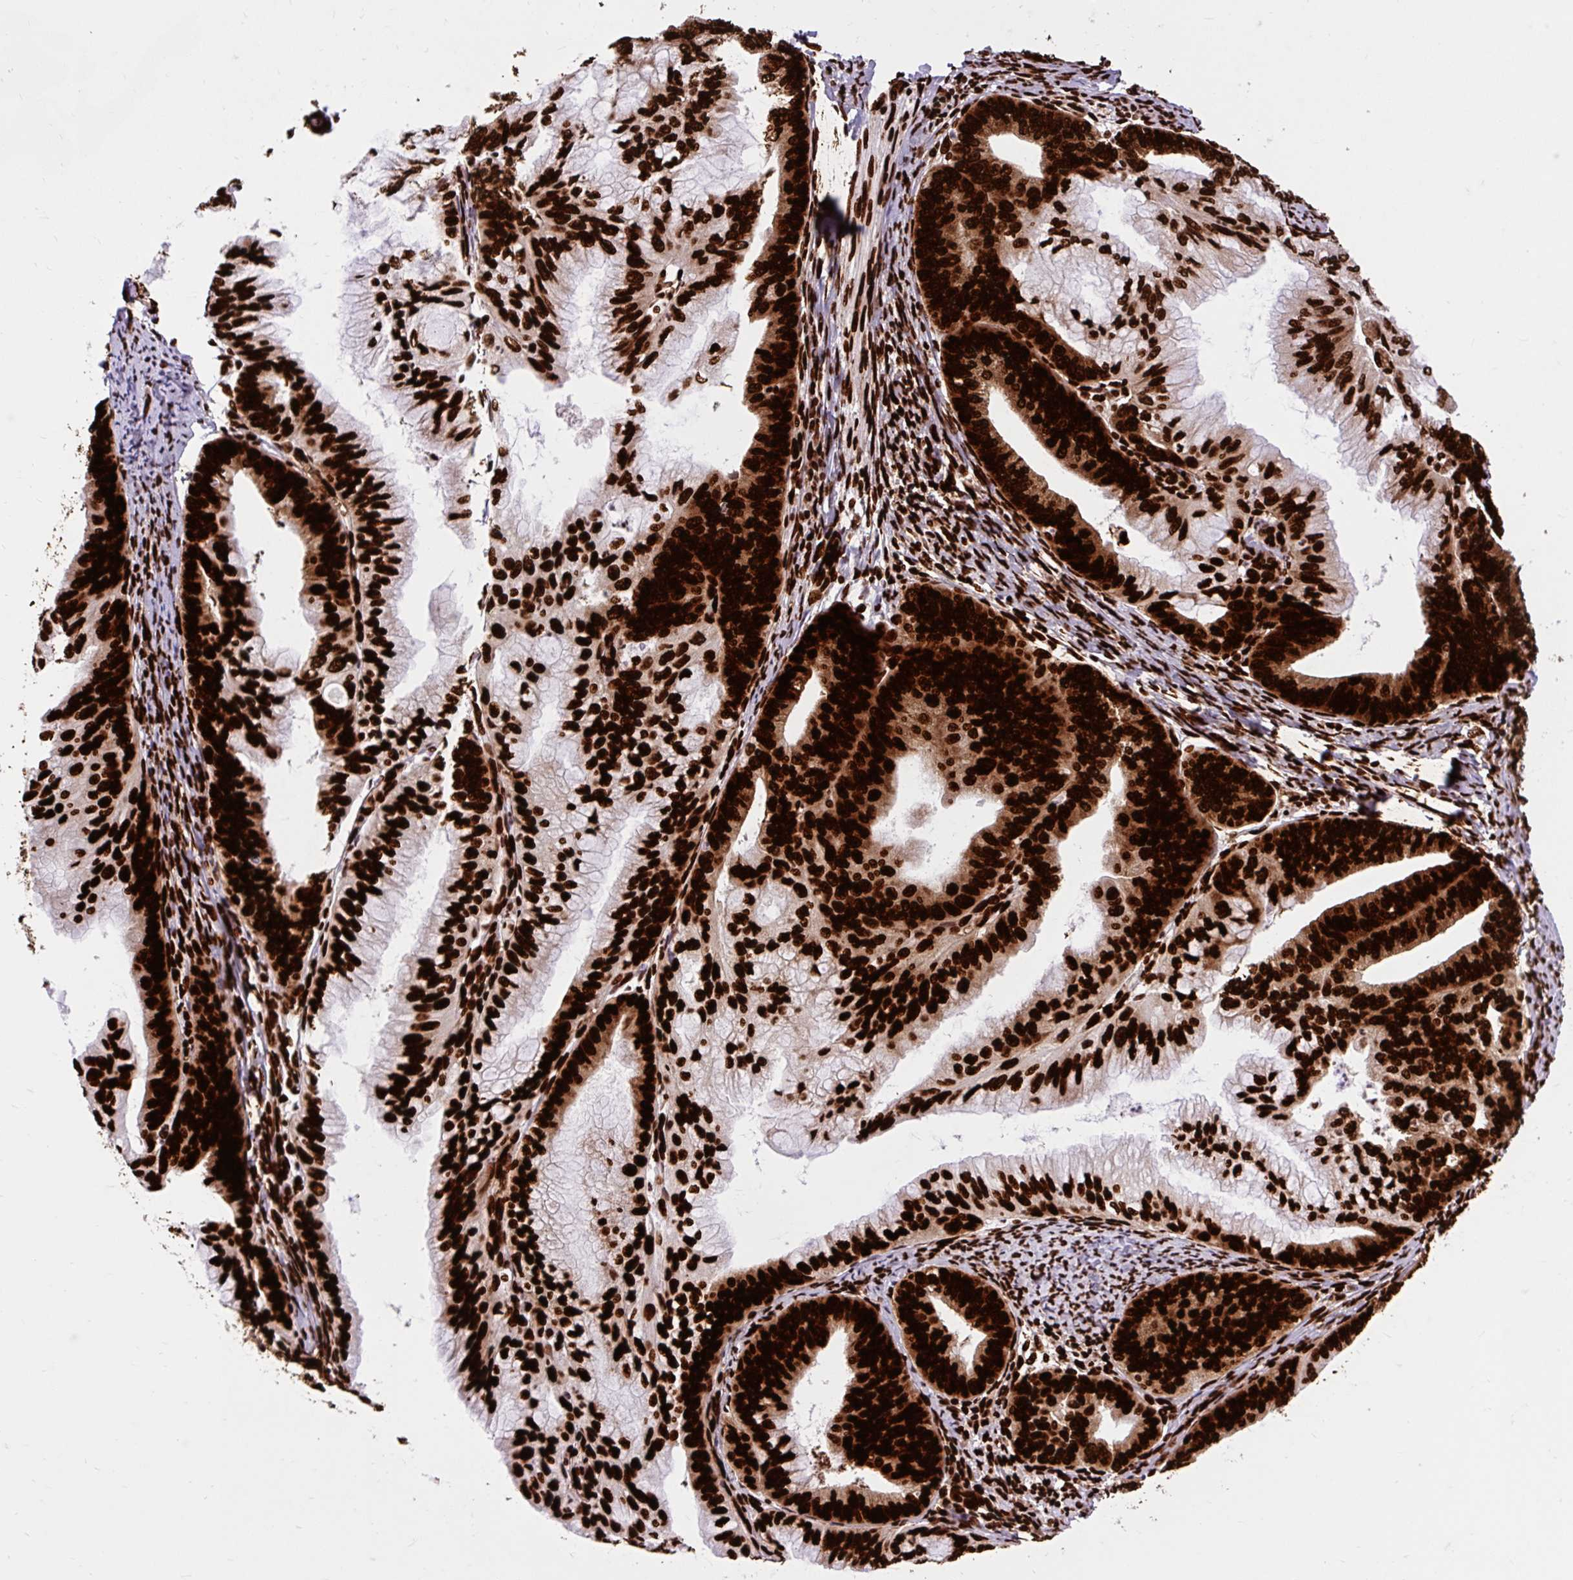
{"staining": {"intensity": "strong", "quantity": ">75%", "location": "nuclear"}, "tissue": "endometrial cancer", "cell_type": "Tumor cells", "image_type": "cancer", "snomed": [{"axis": "morphology", "description": "Adenocarcinoma, NOS"}, {"axis": "topography", "description": "Endometrium"}], "caption": "Immunohistochemistry (IHC) (DAB (3,3'-diaminobenzidine)) staining of human endometrial cancer demonstrates strong nuclear protein expression in about >75% of tumor cells.", "gene": "FUS", "patient": {"sex": "female", "age": 75}}